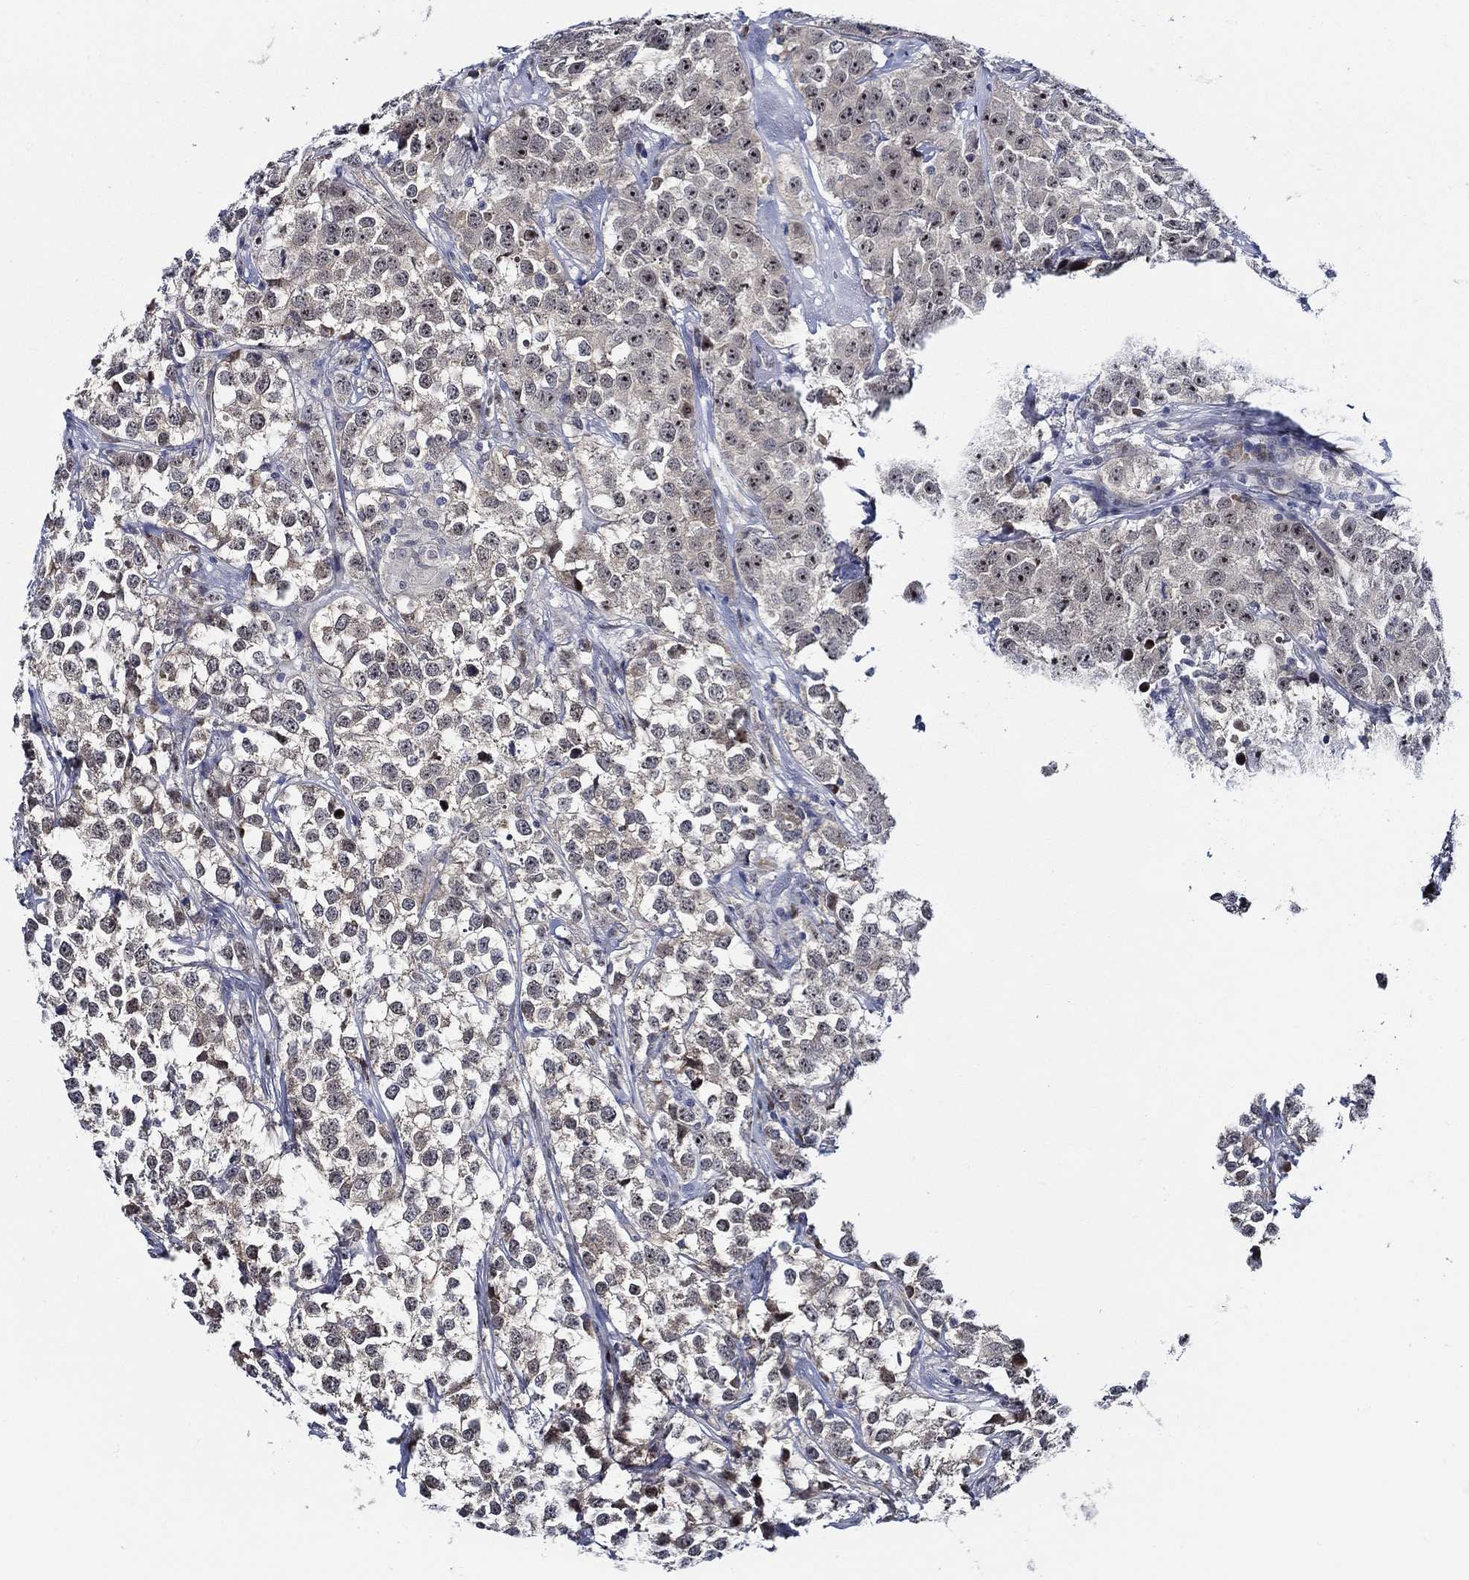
{"staining": {"intensity": "negative", "quantity": "none", "location": "none"}, "tissue": "testis cancer", "cell_type": "Tumor cells", "image_type": "cancer", "snomed": [{"axis": "morphology", "description": "Seminoma, NOS"}, {"axis": "topography", "description": "Testis"}], "caption": "The photomicrograph shows no significant expression in tumor cells of testis cancer.", "gene": "C8orf48", "patient": {"sex": "male", "age": 59}}